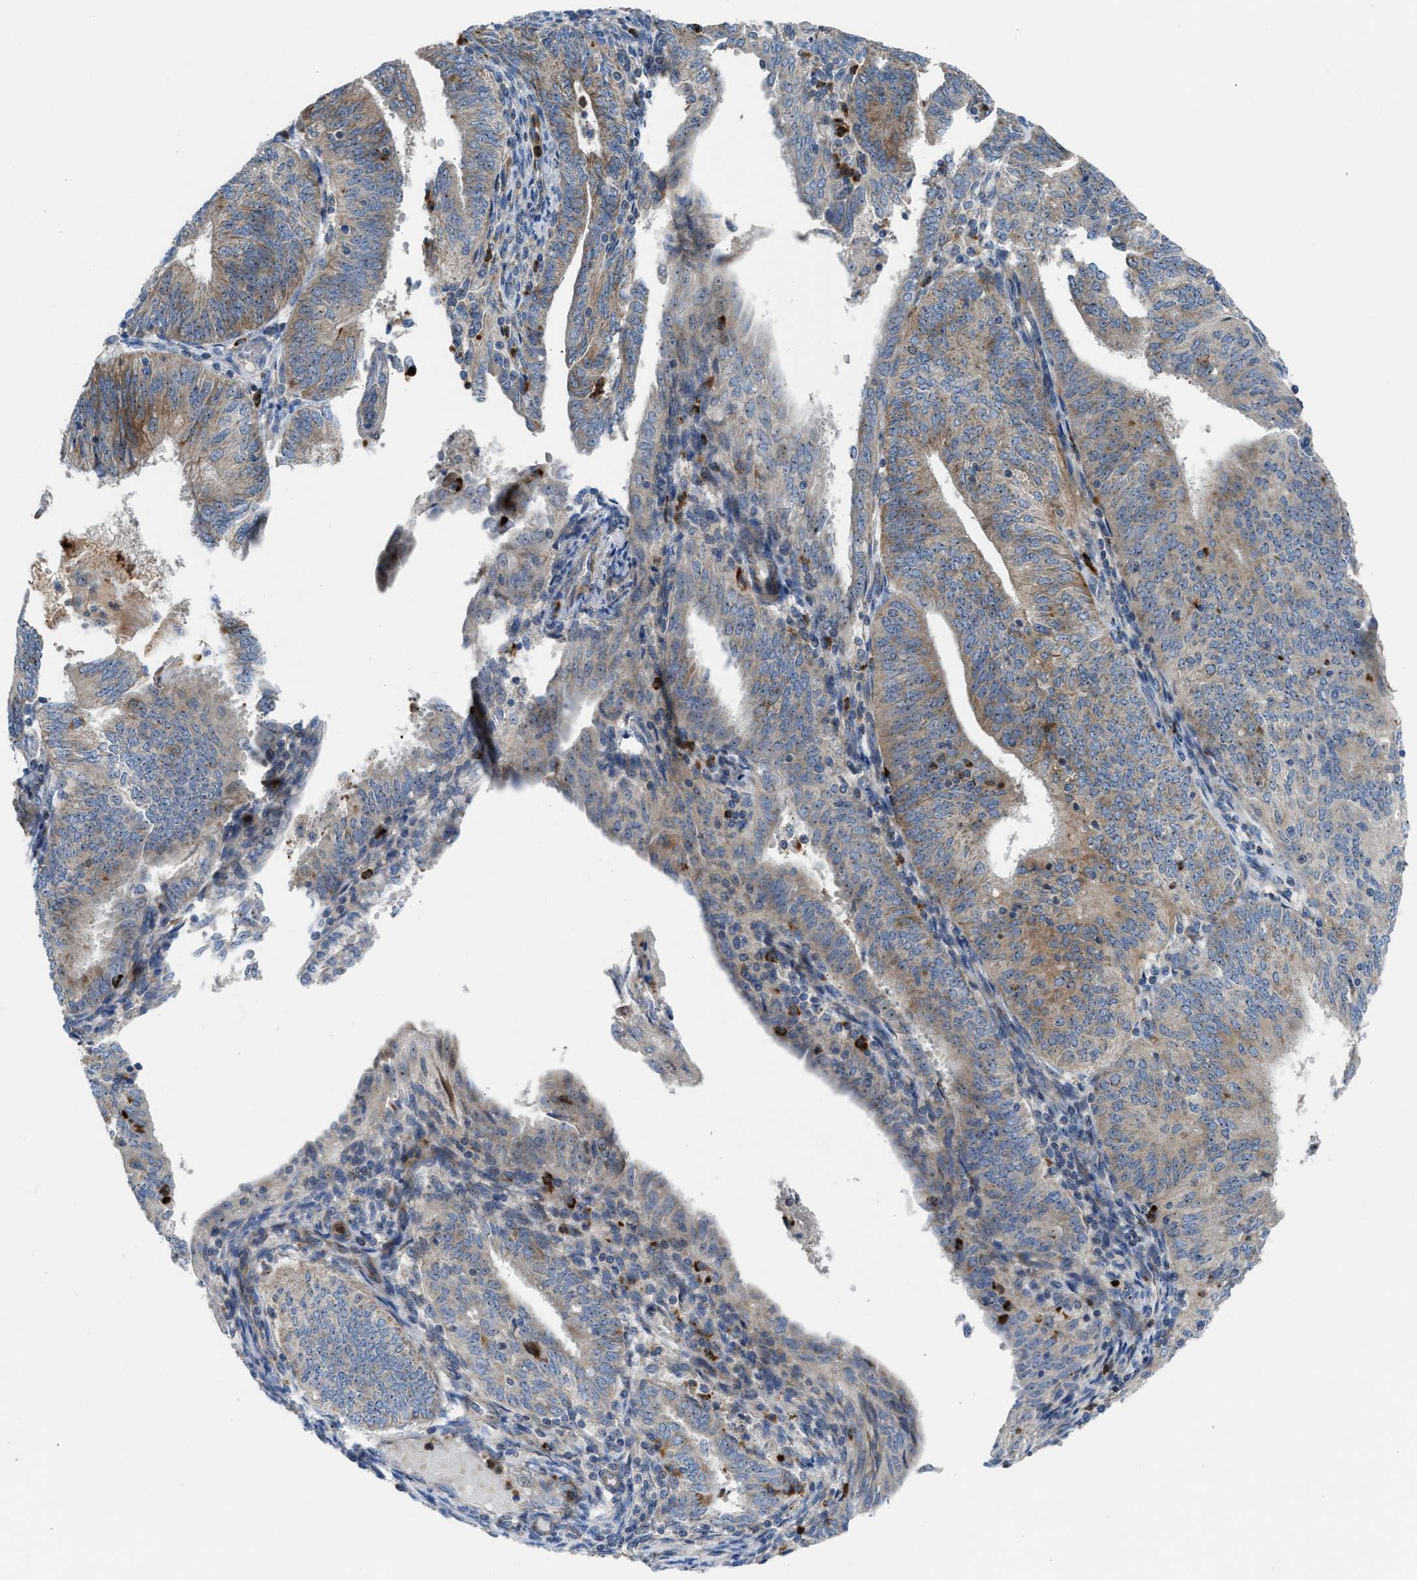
{"staining": {"intensity": "moderate", "quantity": "25%-75%", "location": "cytoplasmic/membranous,nuclear"}, "tissue": "endometrial cancer", "cell_type": "Tumor cells", "image_type": "cancer", "snomed": [{"axis": "morphology", "description": "Adenocarcinoma, NOS"}, {"axis": "topography", "description": "Endometrium"}], "caption": "Protein expression analysis of human adenocarcinoma (endometrial) reveals moderate cytoplasmic/membranous and nuclear expression in about 25%-75% of tumor cells. (Brightfield microscopy of DAB IHC at high magnification).", "gene": "TPH1", "patient": {"sex": "female", "age": 58}}